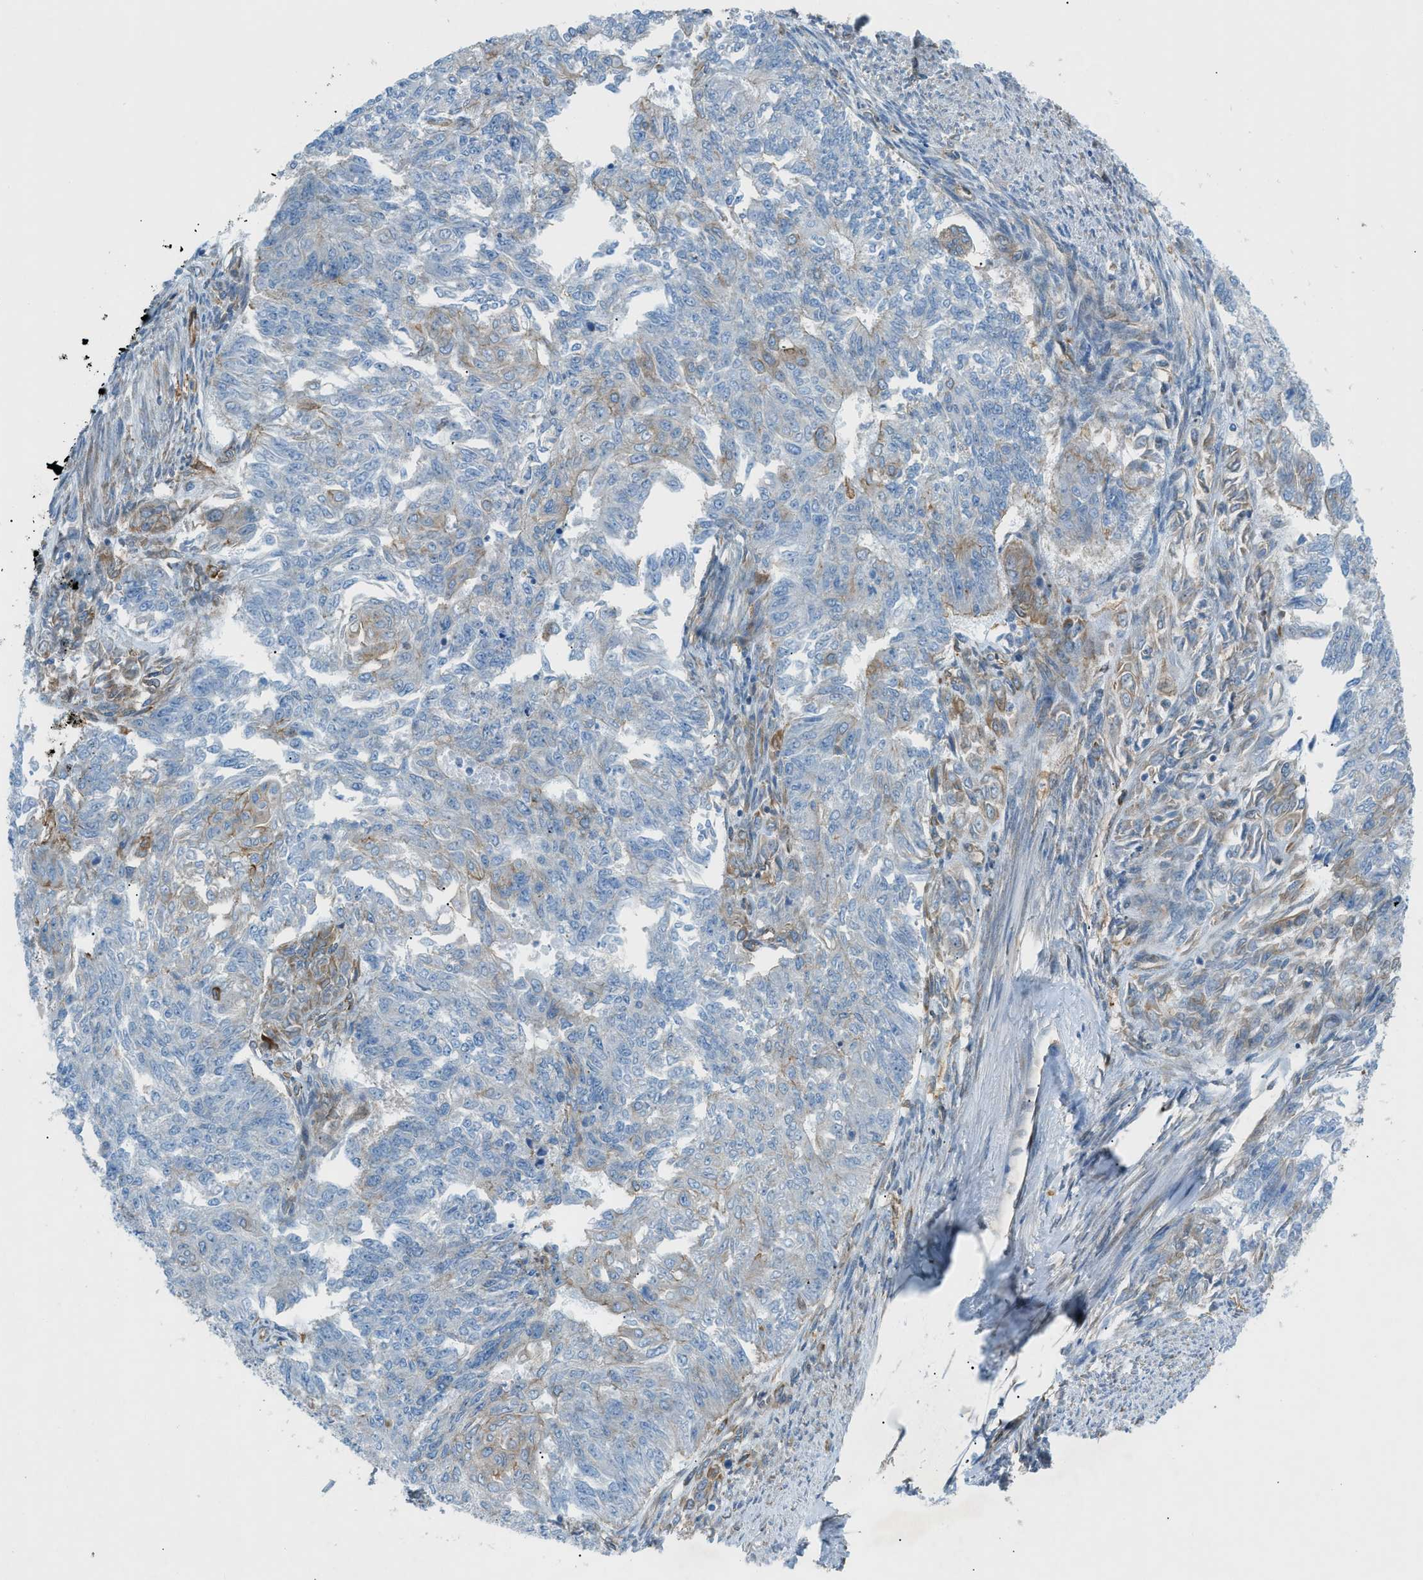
{"staining": {"intensity": "moderate", "quantity": "<25%", "location": "cytoplasmic/membranous"}, "tissue": "endometrial cancer", "cell_type": "Tumor cells", "image_type": "cancer", "snomed": [{"axis": "morphology", "description": "Adenocarcinoma, NOS"}, {"axis": "topography", "description": "Endometrium"}], "caption": "Protein expression analysis of endometrial cancer (adenocarcinoma) demonstrates moderate cytoplasmic/membranous staining in approximately <25% of tumor cells.", "gene": "DMAC1", "patient": {"sex": "female", "age": 32}}